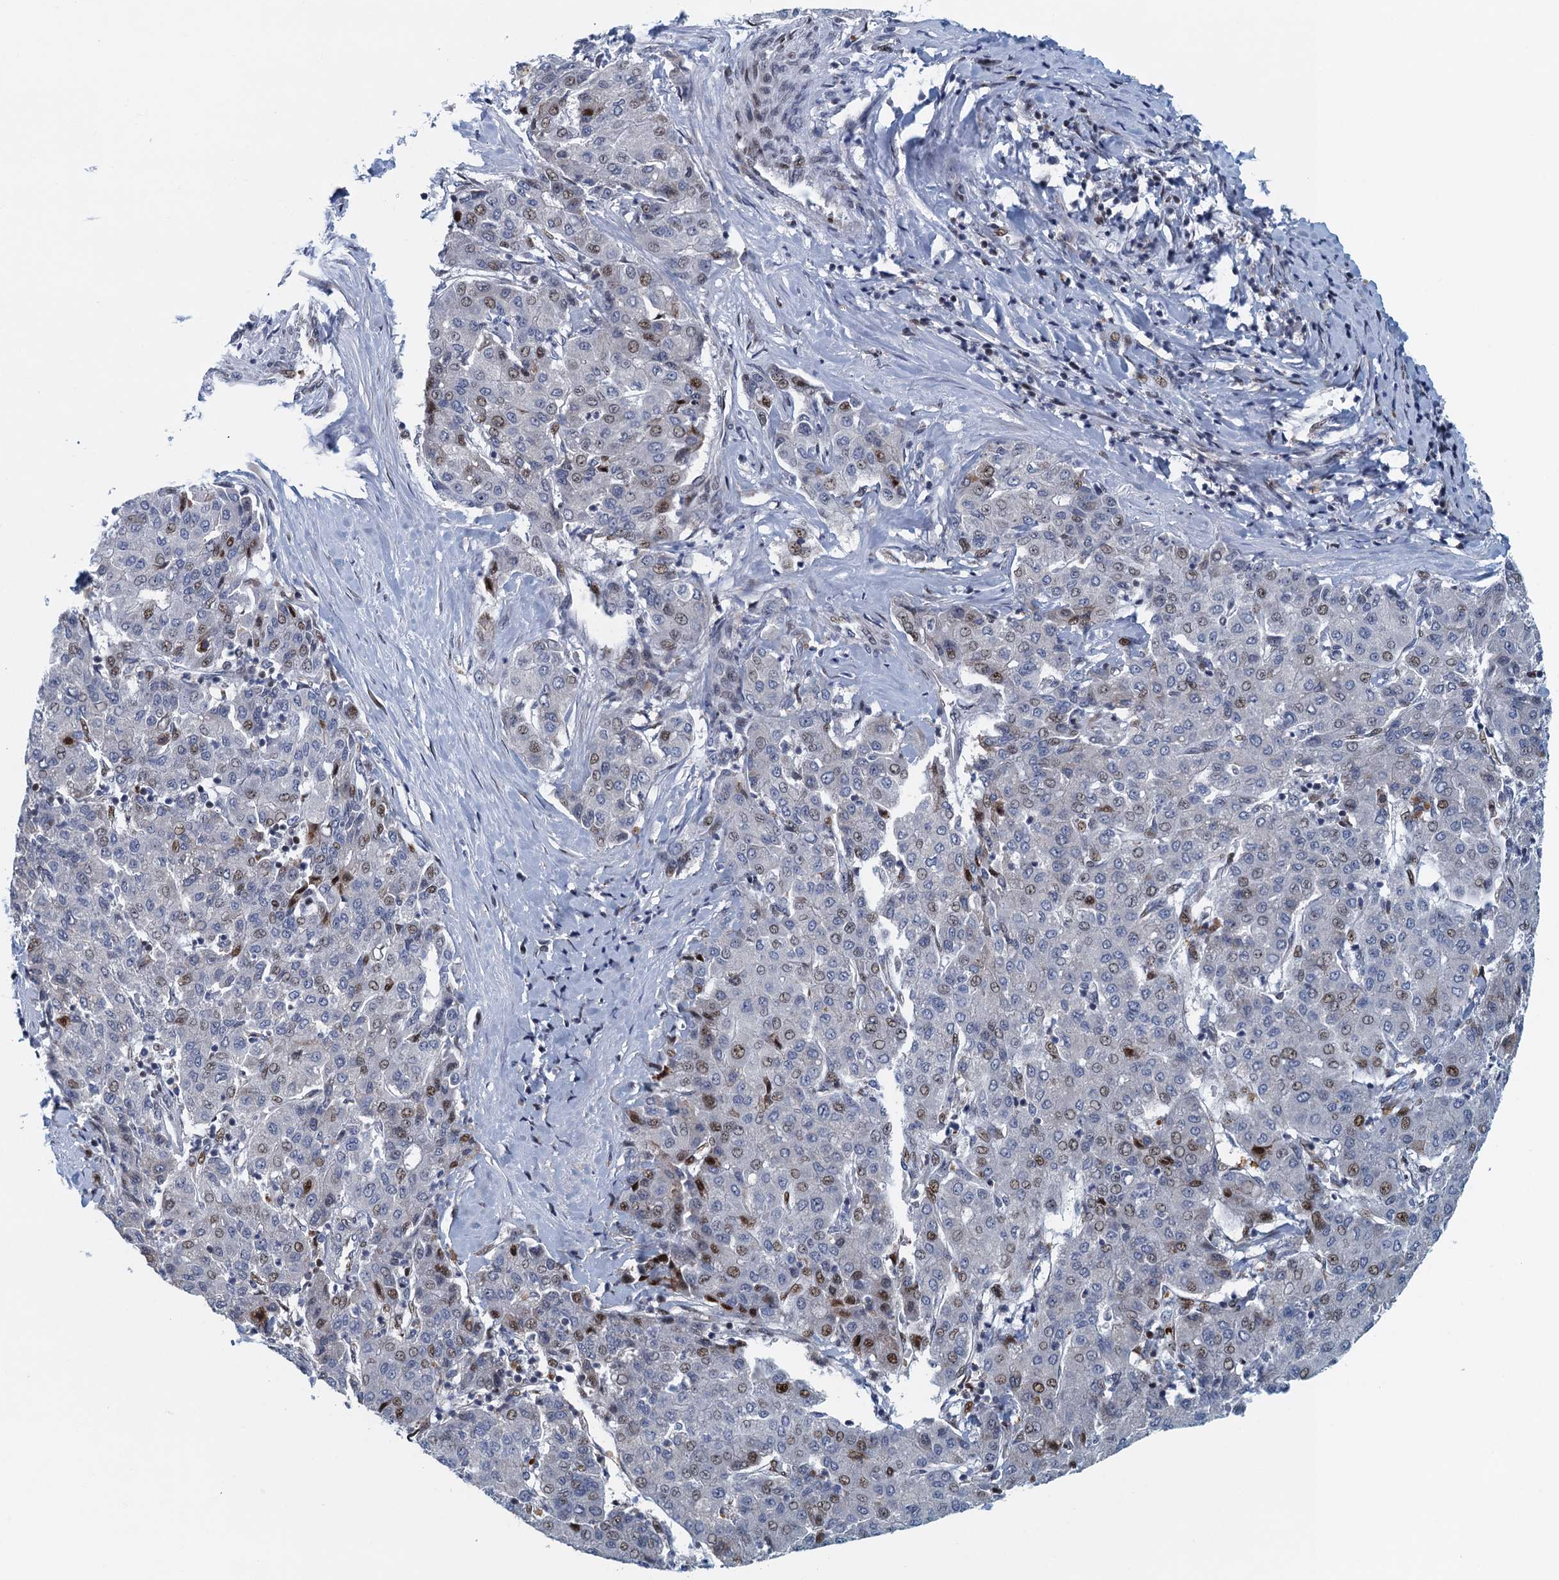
{"staining": {"intensity": "moderate", "quantity": "<25%", "location": "nuclear"}, "tissue": "liver cancer", "cell_type": "Tumor cells", "image_type": "cancer", "snomed": [{"axis": "morphology", "description": "Carcinoma, Hepatocellular, NOS"}, {"axis": "topography", "description": "Liver"}], "caption": "Liver cancer stained with IHC shows moderate nuclear staining in about <25% of tumor cells.", "gene": "ANKRD13D", "patient": {"sex": "male", "age": 65}}